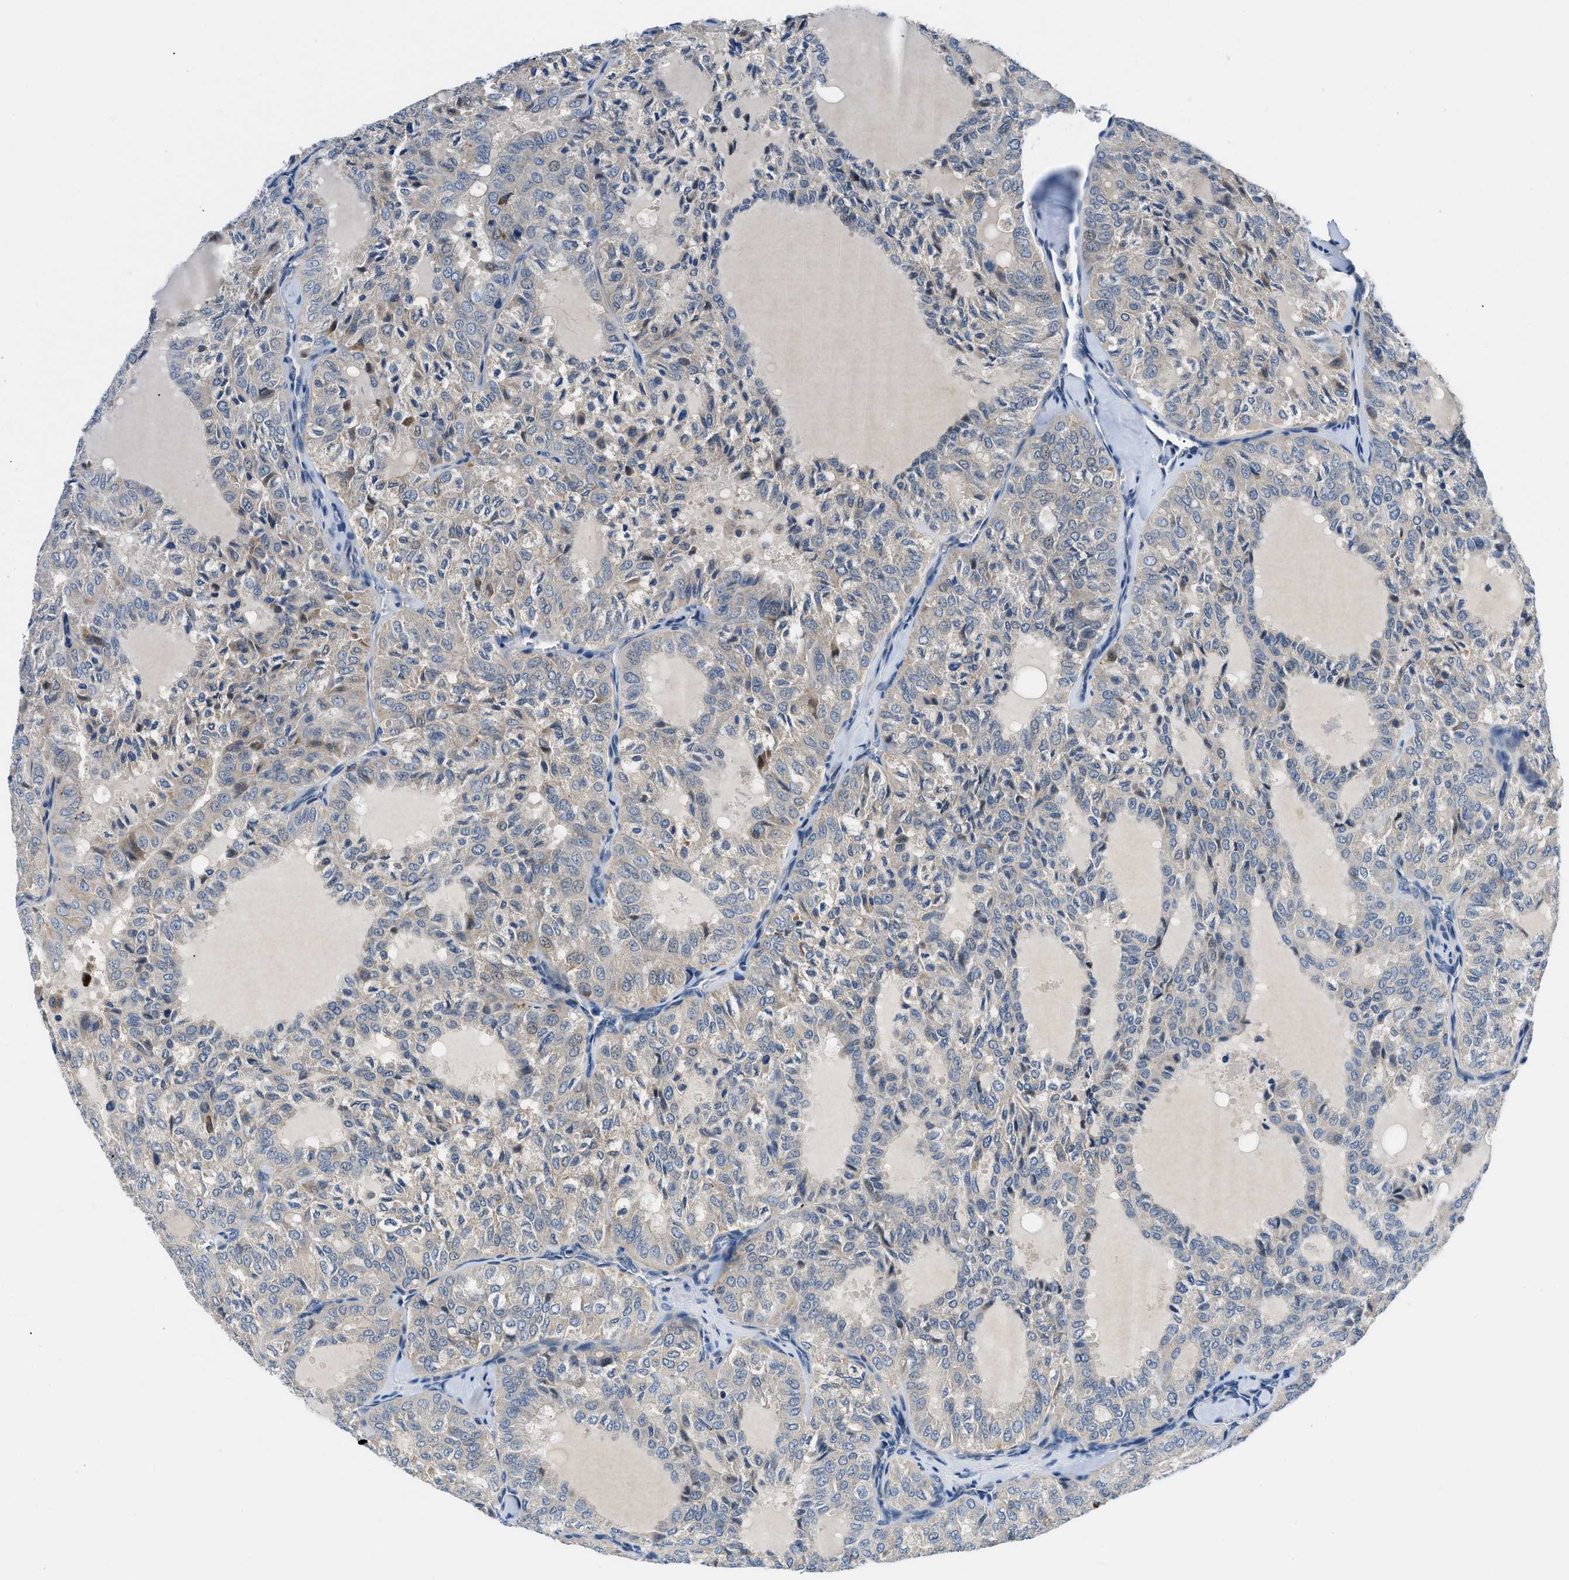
{"staining": {"intensity": "negative", "quantity": "none", "location": "none"}, "tissue": "thyroid cancer", "cell_type": "Tumor cells", "image_type": "cancer", "snomed": [{"axis": "morphology", "description": "Follicular adenoma carcinoma, NOS"}, {"axis": "topography", "description": "Thyroid gland"}], "caption": "This is an immunohistochemistry micrograph of human thyroid cancer (follicular adenoma carcinoma). There is no expression in tumor cells.", "gene": "ADGRE3", "patient": {"sex": "male", "age": 75}}